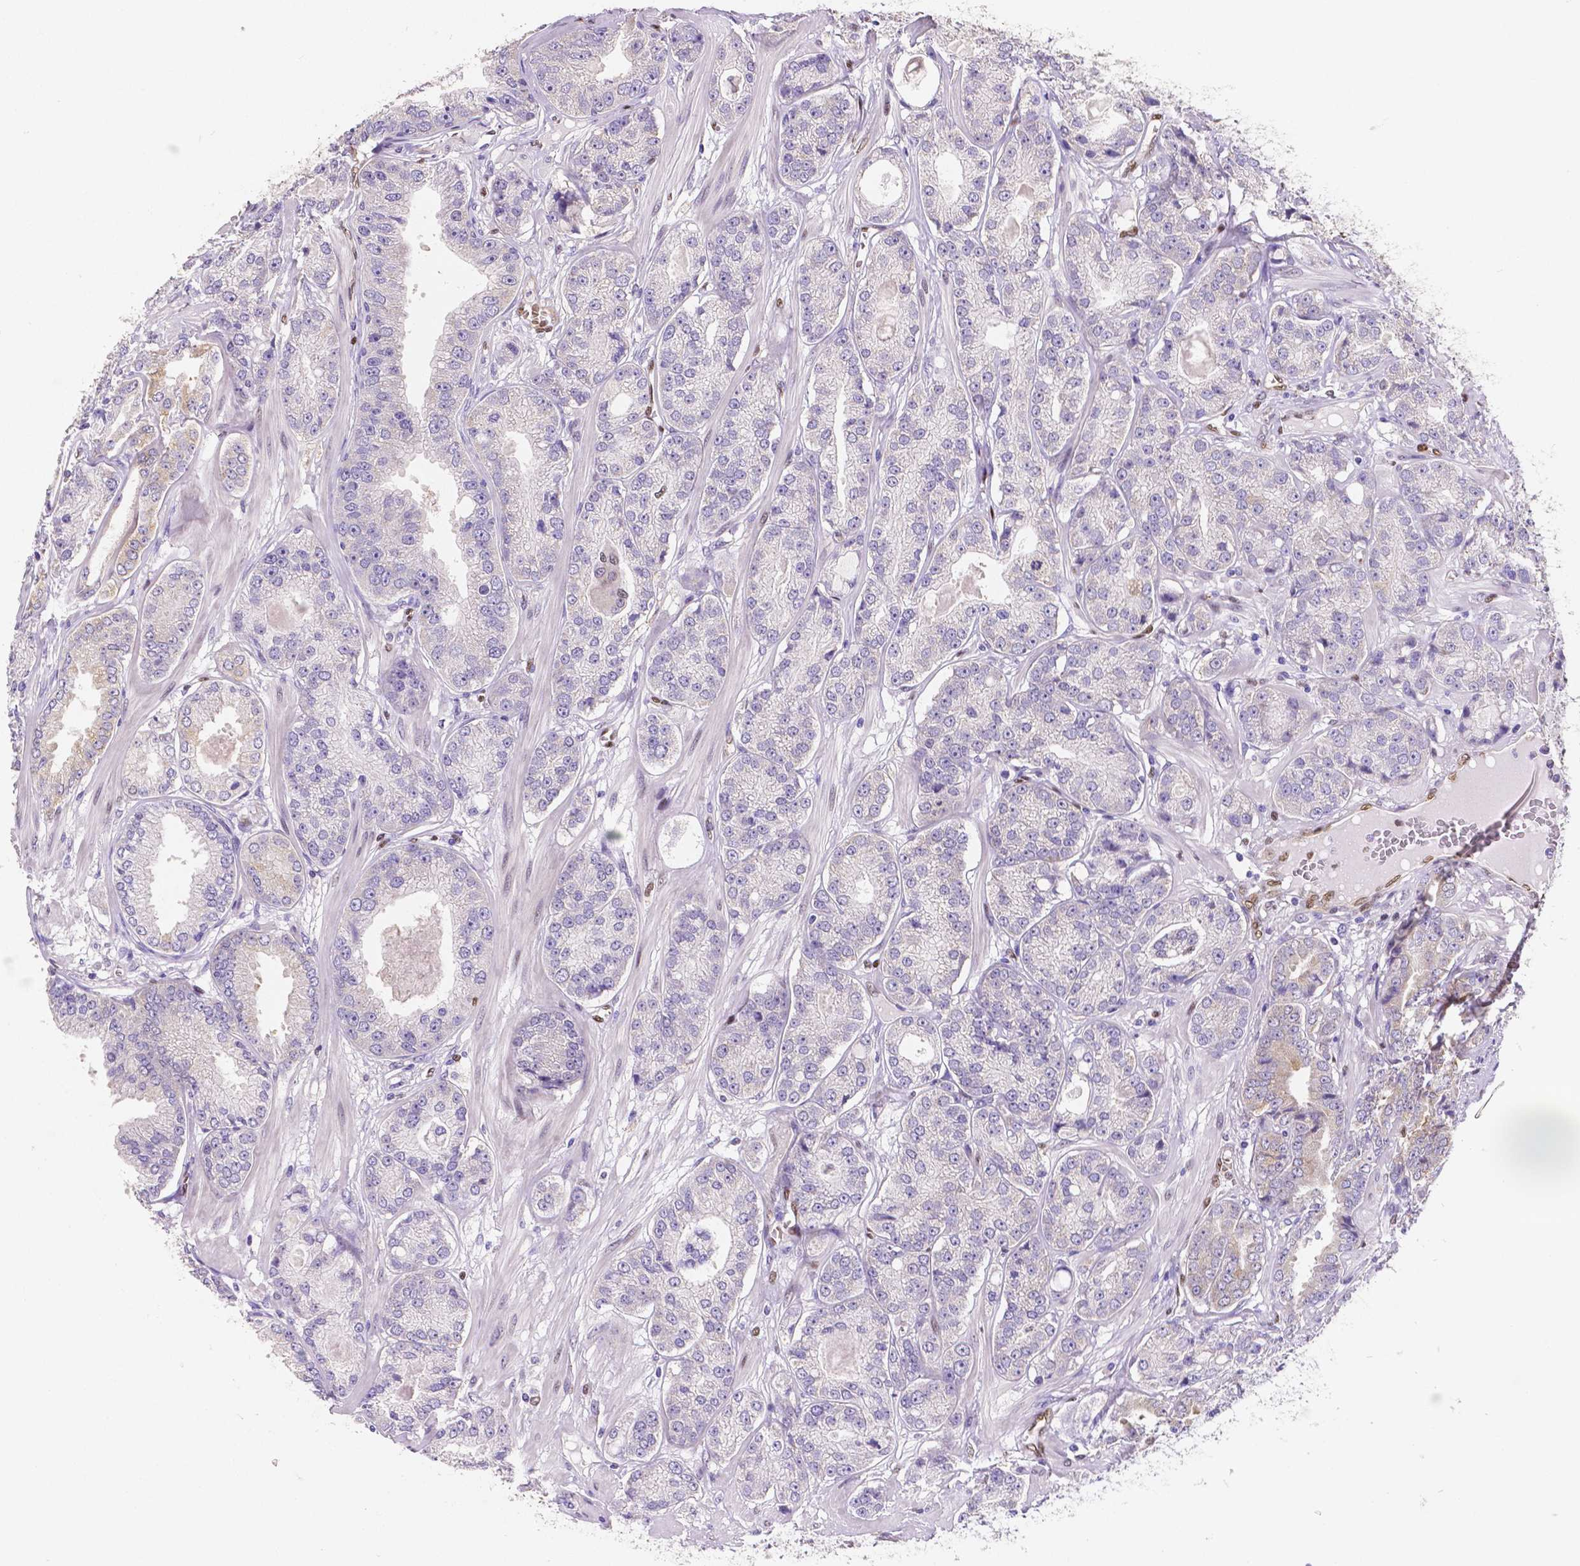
{"staining": {"intensity": "negative", "quantity": "none", "location": "none"}, "tissue": "prostate cancer", "cell_type": "Tumor cells", "image_type": "cancer", "snomed": [{"axis": "morphology", "description": "Adenocarcinoma, NOS"}, {"axis": "topography", "description": "Prostate"}], "caption": "Immunohistochemical staining of human prostate cancer reveals no significant staining in tumor cells.", "gene": "MEF2C", "patient": {"sex": "male", "age": 64}}